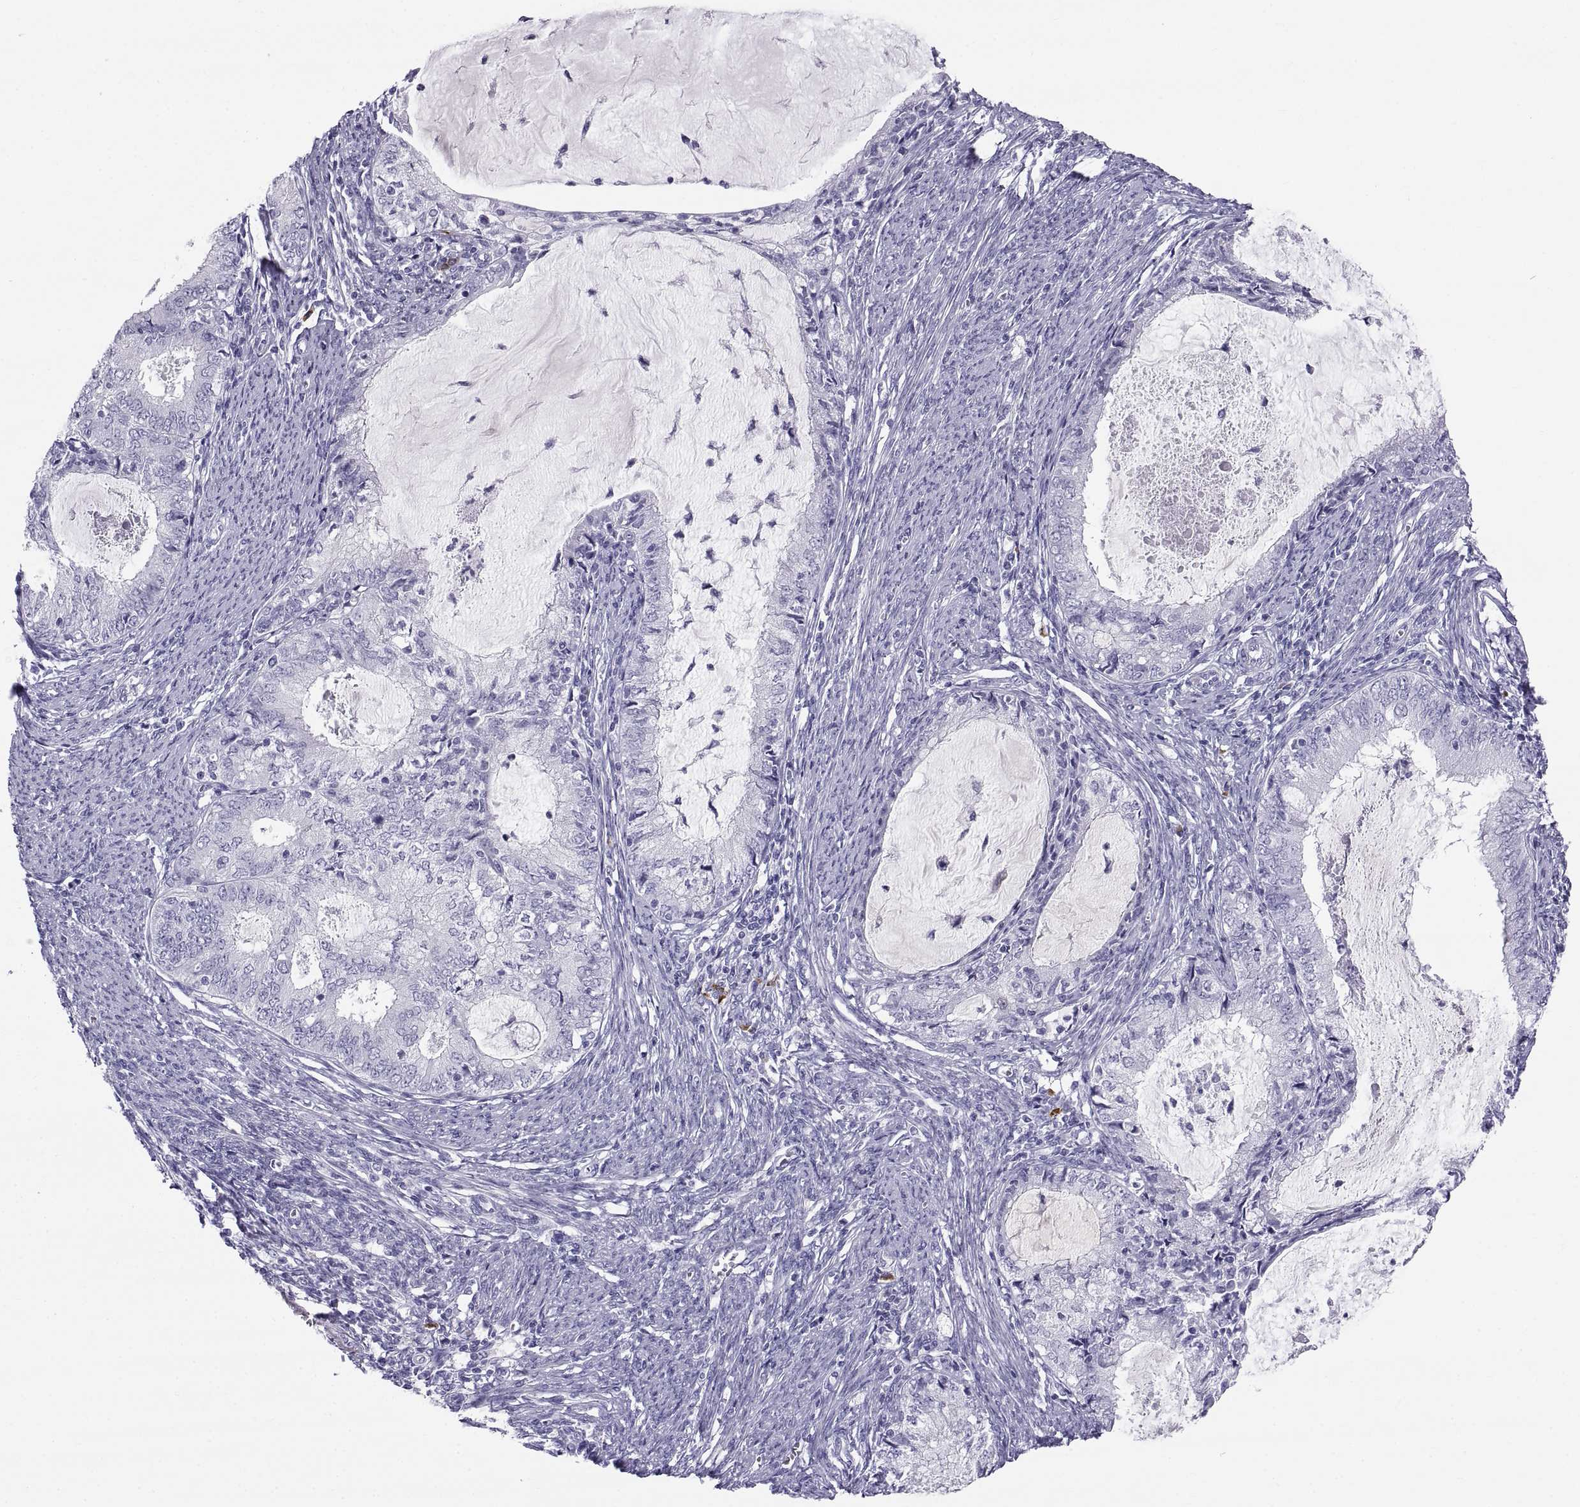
{"staining": {"intensity": "negative", "quantity": "none", "location": "none"}, "tissue": "endometrial cancer", "cell_type": "Tumor cells", "image_type": "cancer", "snomed": [{"axis": "morphology", "description": "Adenocarcinoma, NOS"}, {"axis": "topography", "description": "Endometrium"}], "caption": "High power microscopy image of an immunohistochemistry (IHC) photomicrograph of endometrial cancer (adenocarcinoma), revealing no significant positivity in tumor cells.", "gene": "CT47A10", "patient": {"sex": "female", "age": 57}}